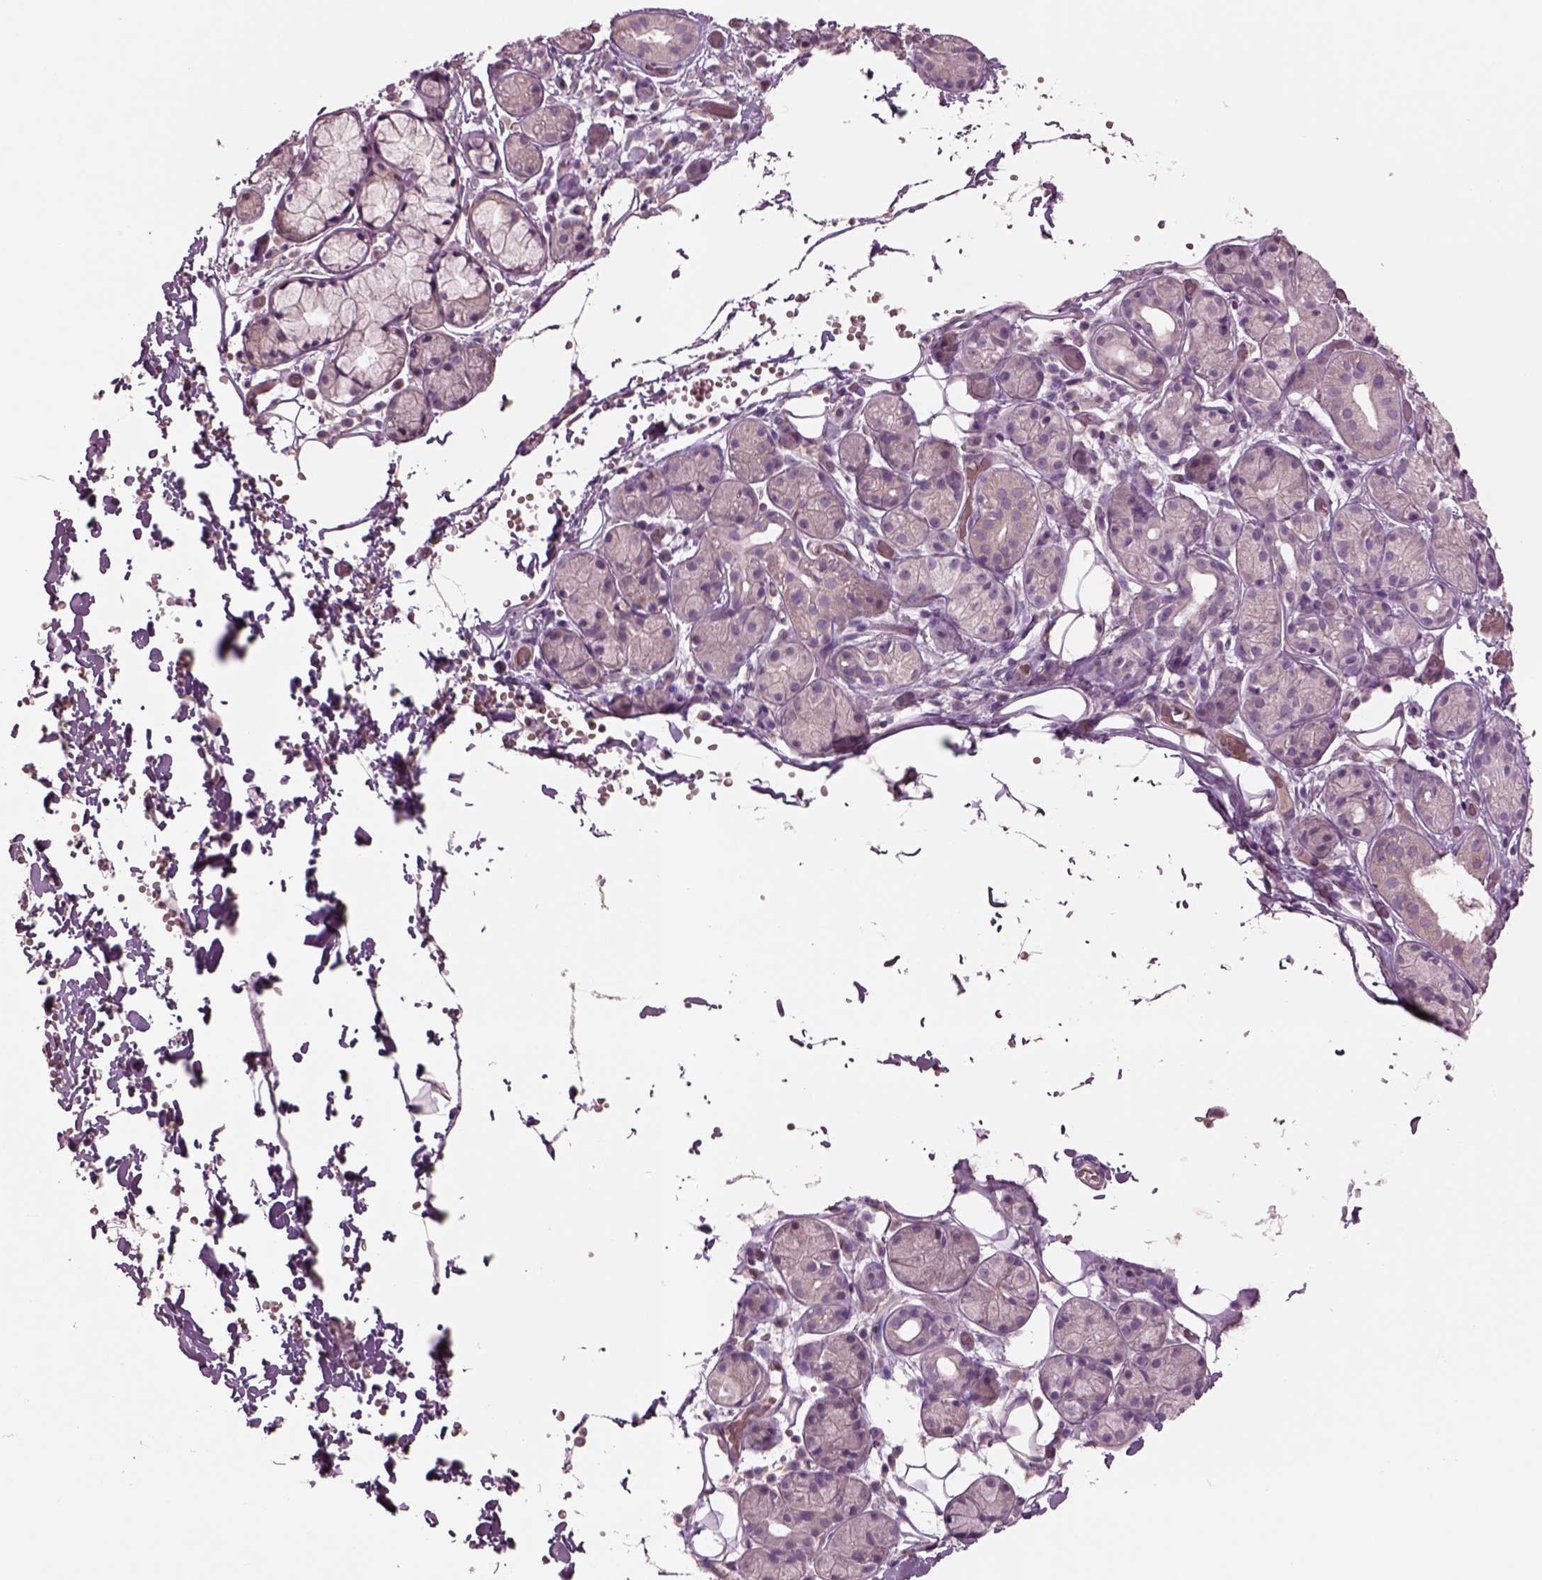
{"staining": {"intensity": "negative", "quantity": "none", "location": "none"}, "tissue": "salivary gland", "cell_type": "Glandular cells", "image_type": "normal", "snomed": [{"axis": "morphology", "description": "Normal tissue, NOS"}, {"axis": "topography", "description": "Salivary gland"}, {"axis": "topography", "description": "Peripheral nerve tissue"}], "caption": "High power microscopy micrograph of an immunohistochemistry (IHC) micrograph of unremarkable salivary gland, revealing no significant staining in glandular cells.", "gene": "DUOXA2", "patient": {"sex": "male", "age": 71}}